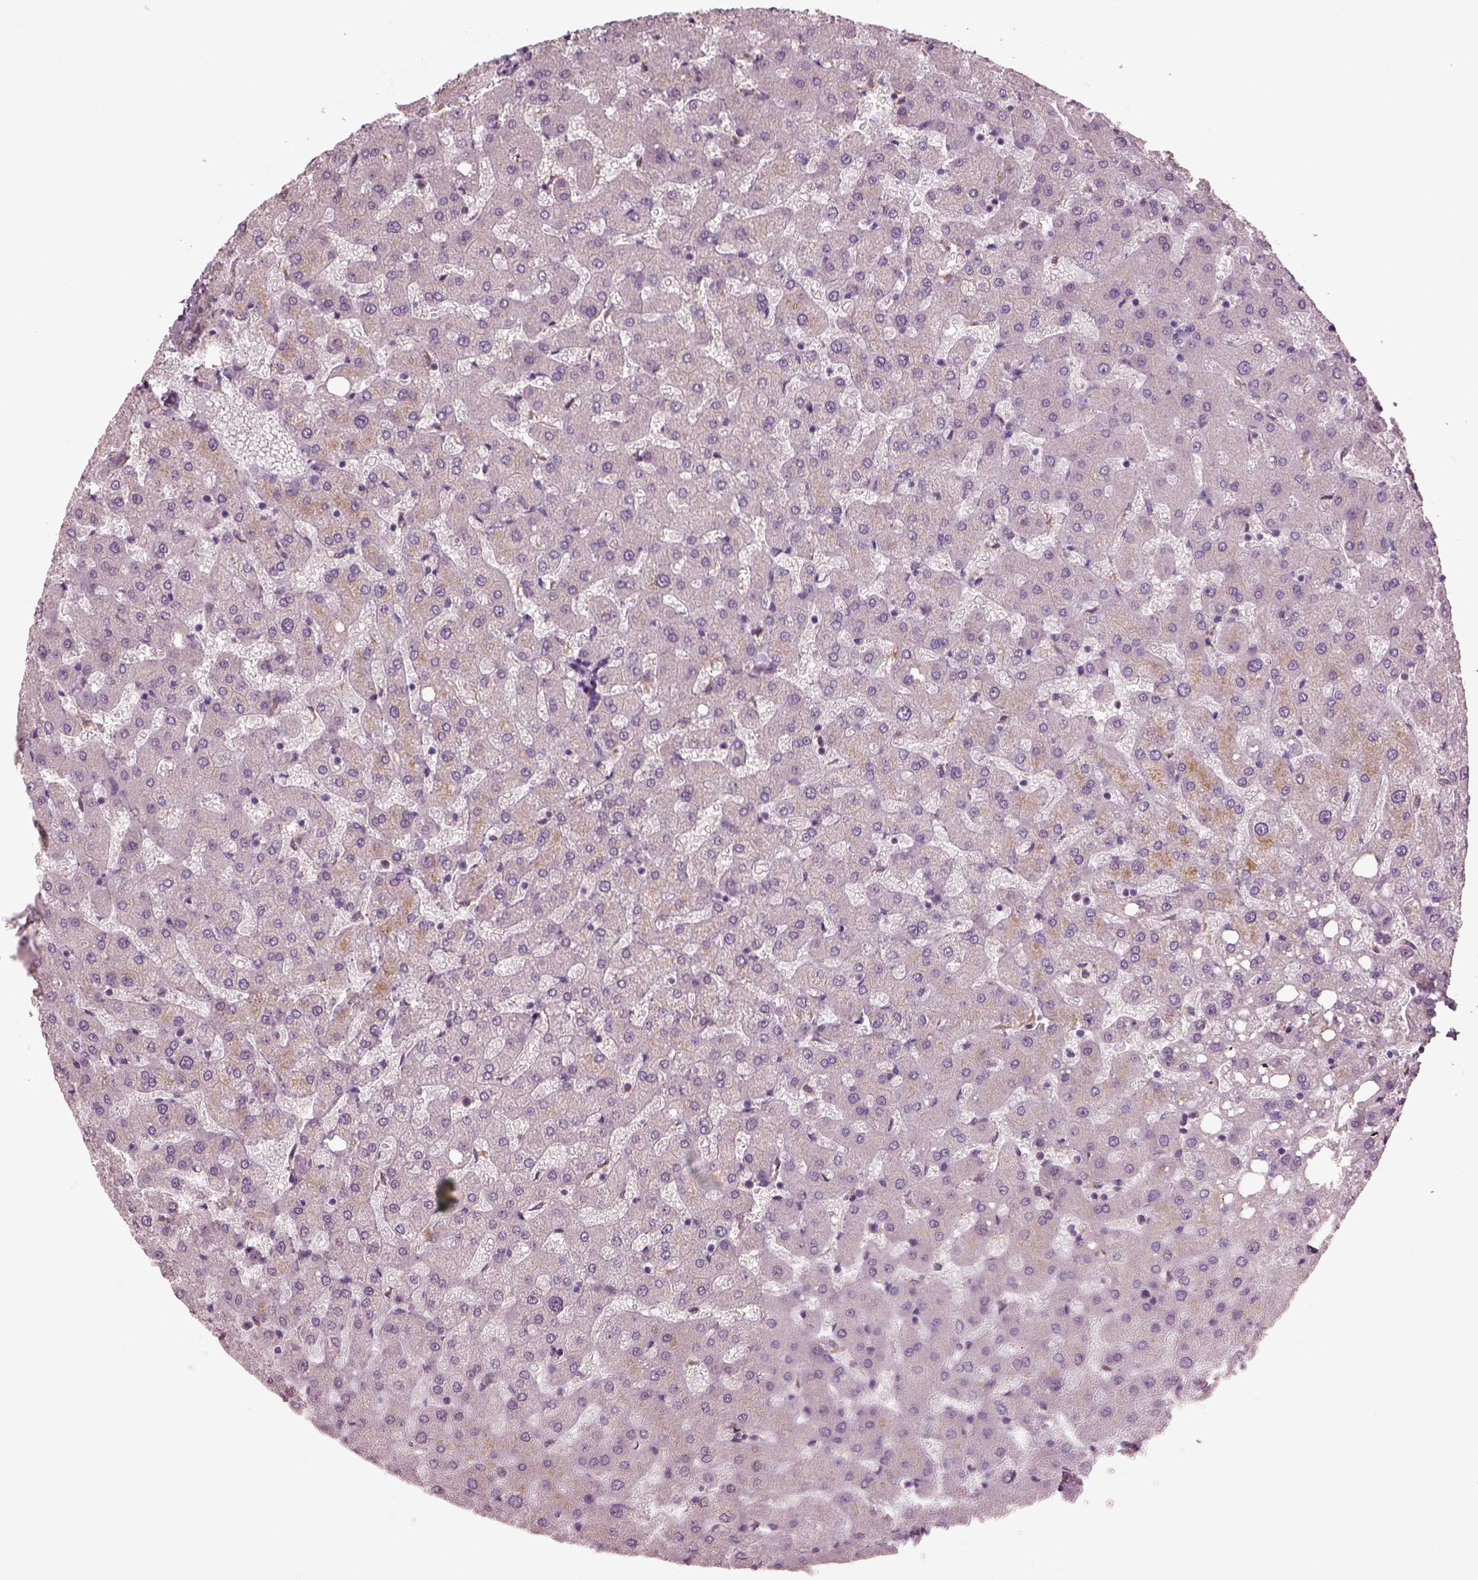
{"staining": {"intensity": "negative", "quantity": "none", "location": "none"}, "tissue": "liver", "cell_type": "Cholangiocytes", "image_type": "normal", "snomed": [{"axis": "morphology", "description": "Normal tissue, NOS"}, {"axis": "topography", "description": "Liver"}], "caption": "Immunohistochemistry of normal liver demonstrates no staining in cholangiocytes. Nuclei are stained in blue.", "gene": "TMEM231", "patient": {"sex": "female", "age": 50}}